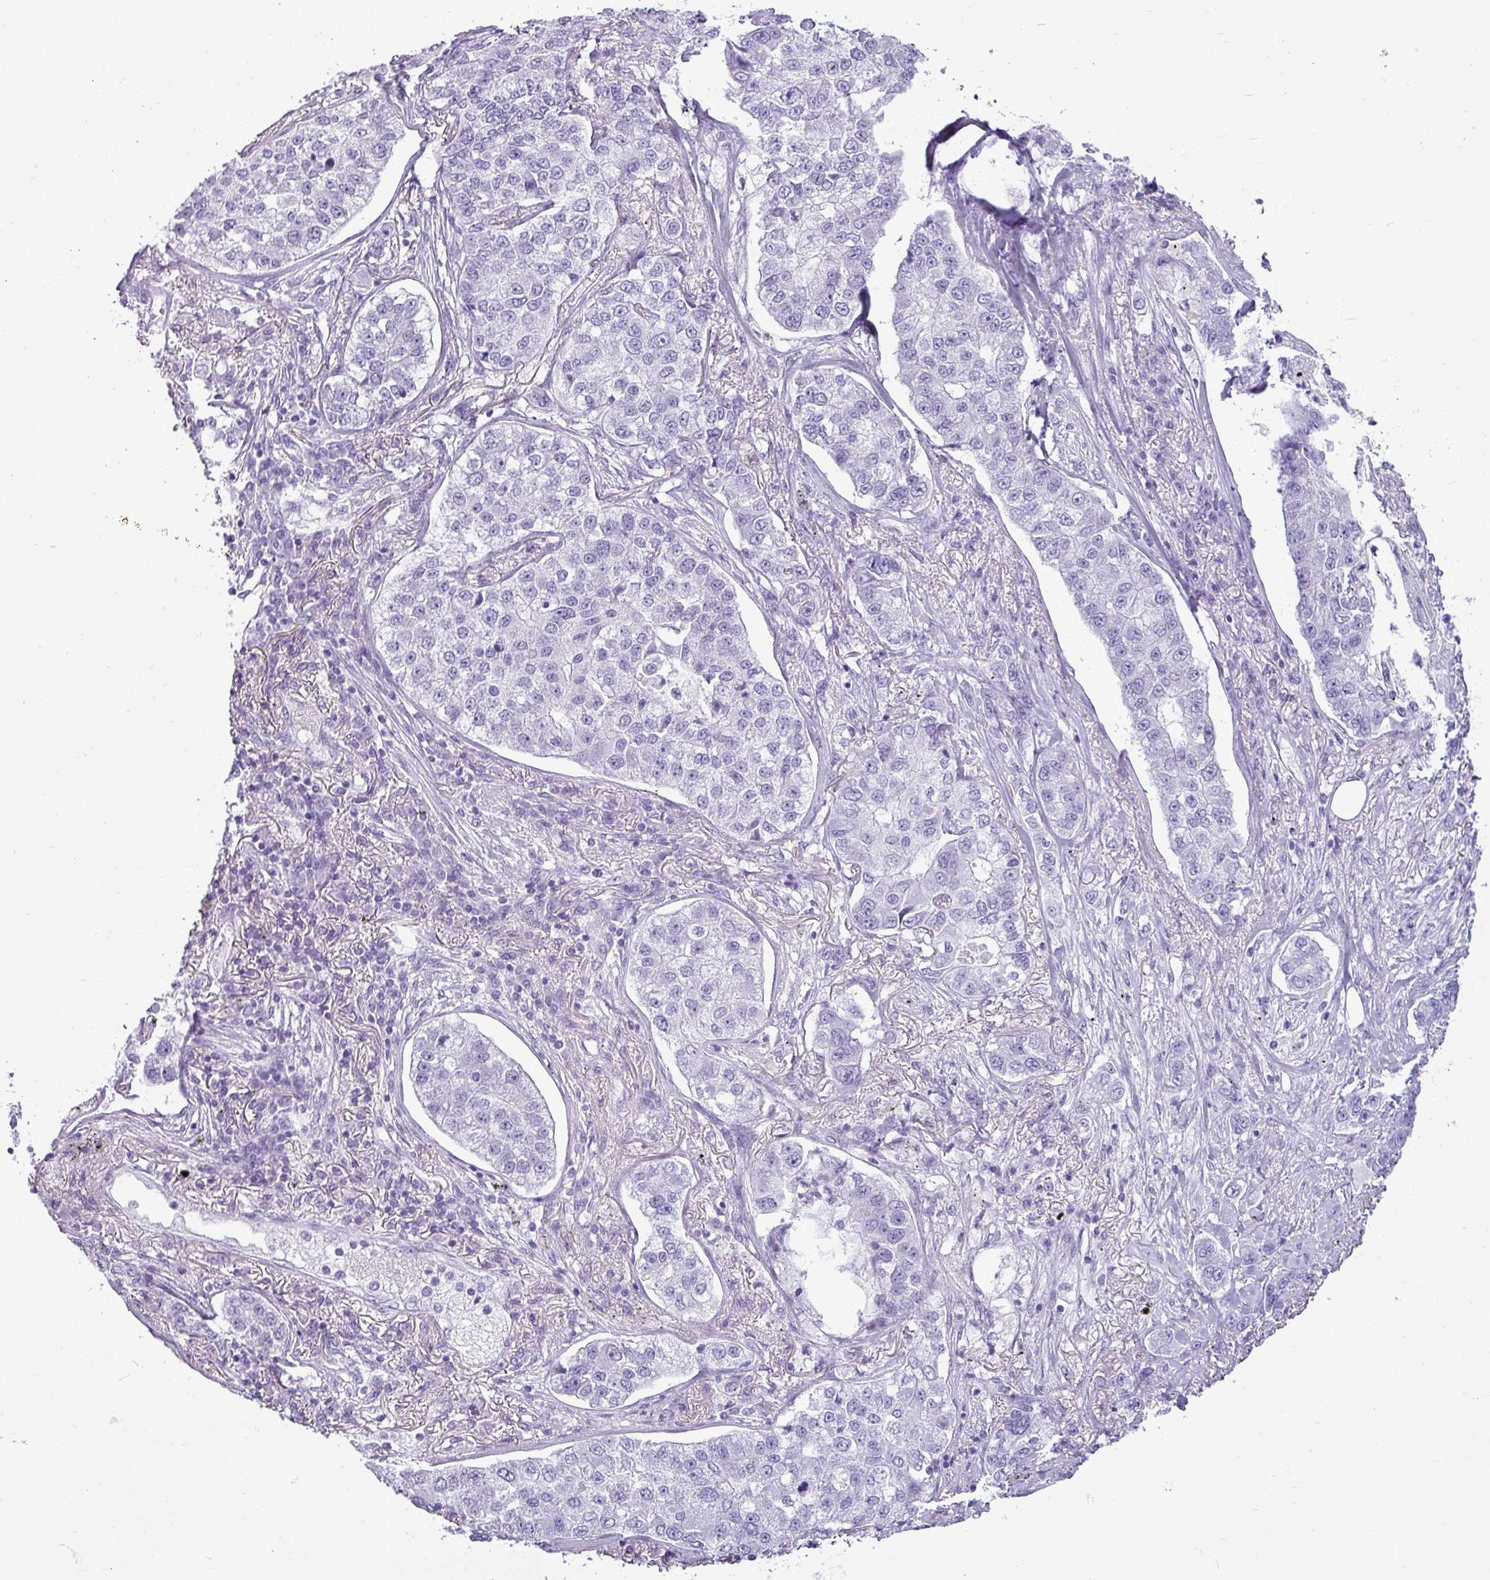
{"staining": {"intensity": "negative", "quantity": "none", "location": "none"}, "tissue": "lung cancer", "cell_type": "Tumor cells", "image_type": "cancer", "snomed": [{"axis": "morphology", "description": "Adenocarcinoma, NOS"}, {"axis": "topography", "description": "Lung"}], "caption": "Protein analysis of lung cancer shows no significant staining in tumor cells.", "gene": "AMY1B", "patient": {"sex": "male", "age": 49}}